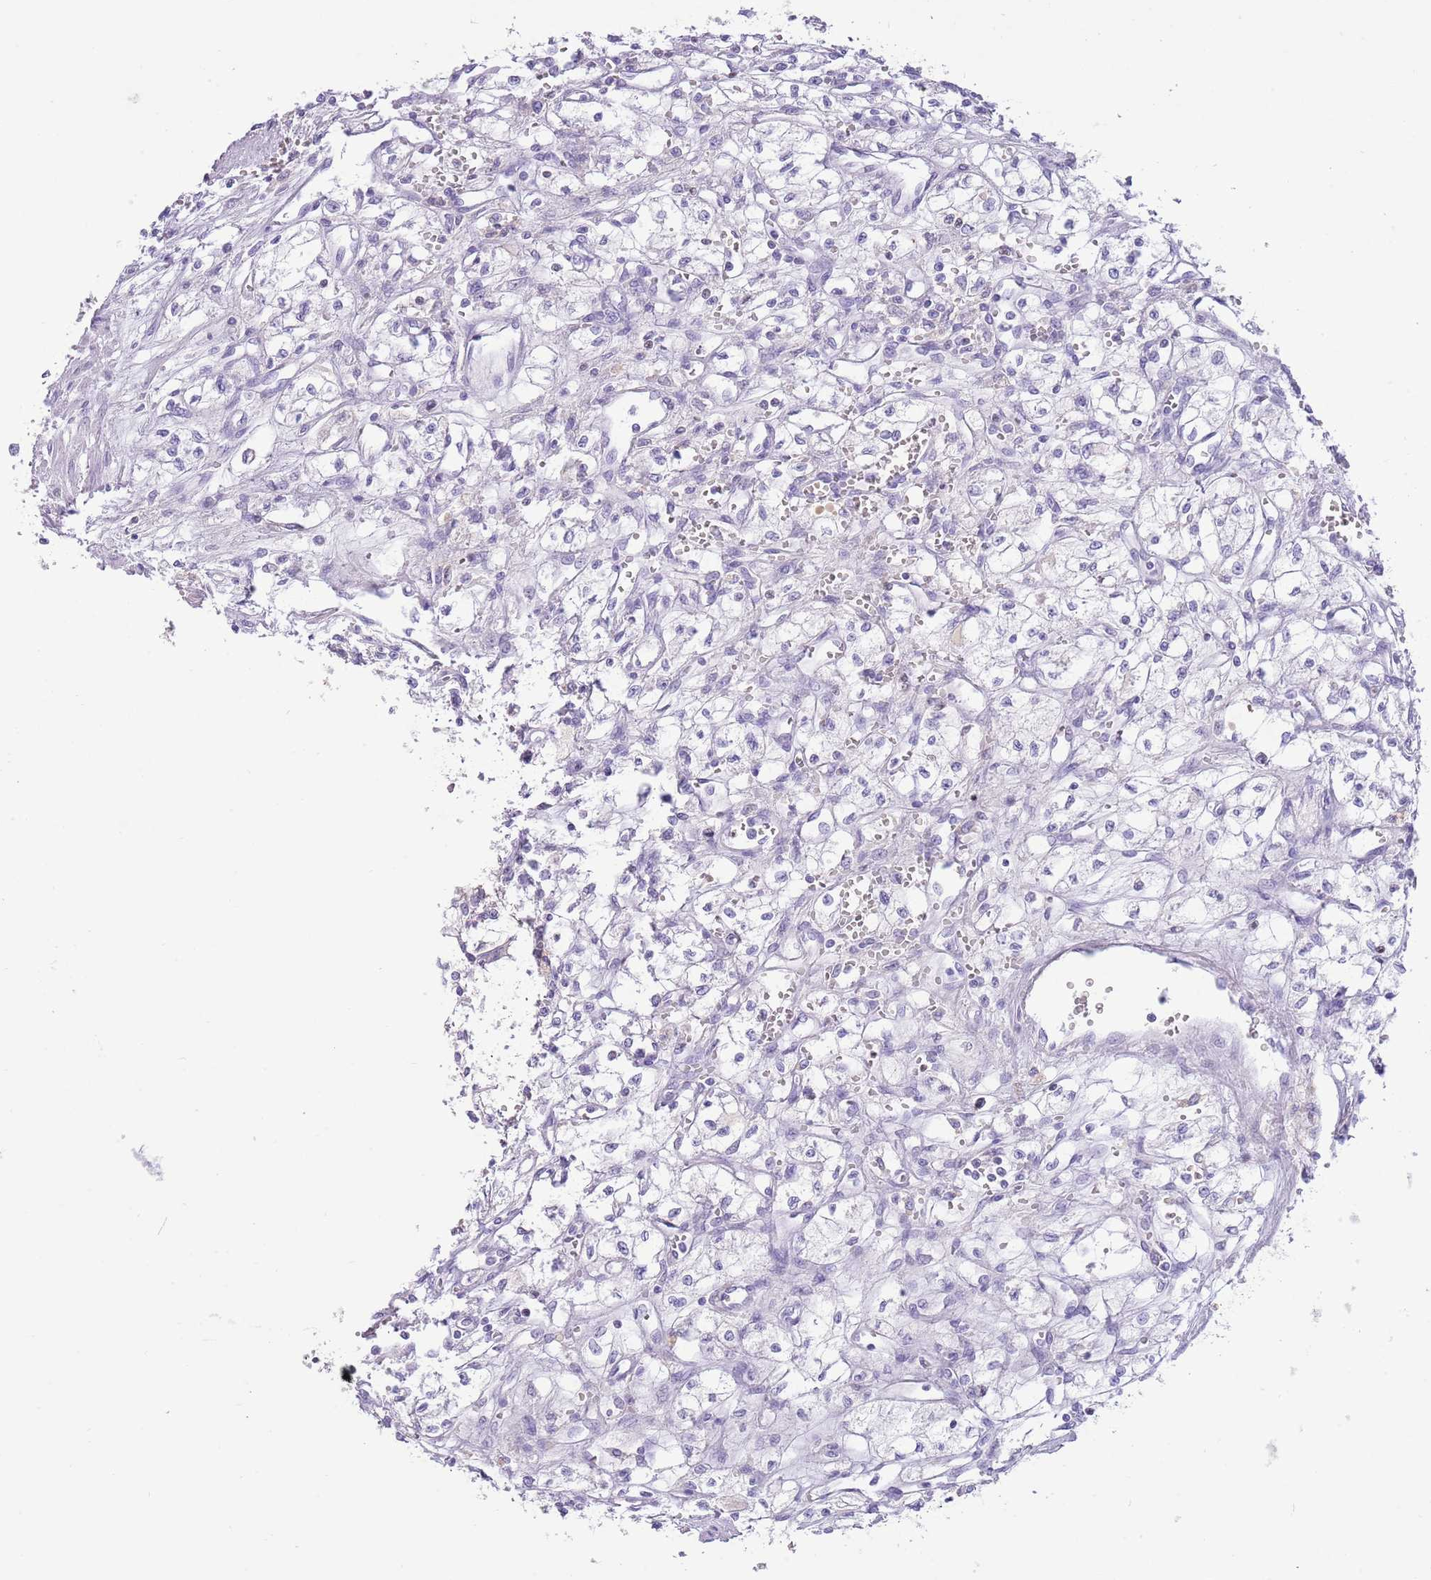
{"staining": {"intensity": "negative", "quantity": "none", "location": "none"}, "tissue": "renal cancer", "cell_type": "Tumor cells", "image_type": "cancer", "snomed": [{"axis": "morphology", "description": "Adenocarcinoma, NOS"}, {"axis": "topography", "description": "Kidney"}], "caption": "The photomicrograph reveals no staining of tumor cells in renal cancer. Nuclei are stained in blue.", "gene": "TOX2", "patient": {"sex": "male", "age": 59}}